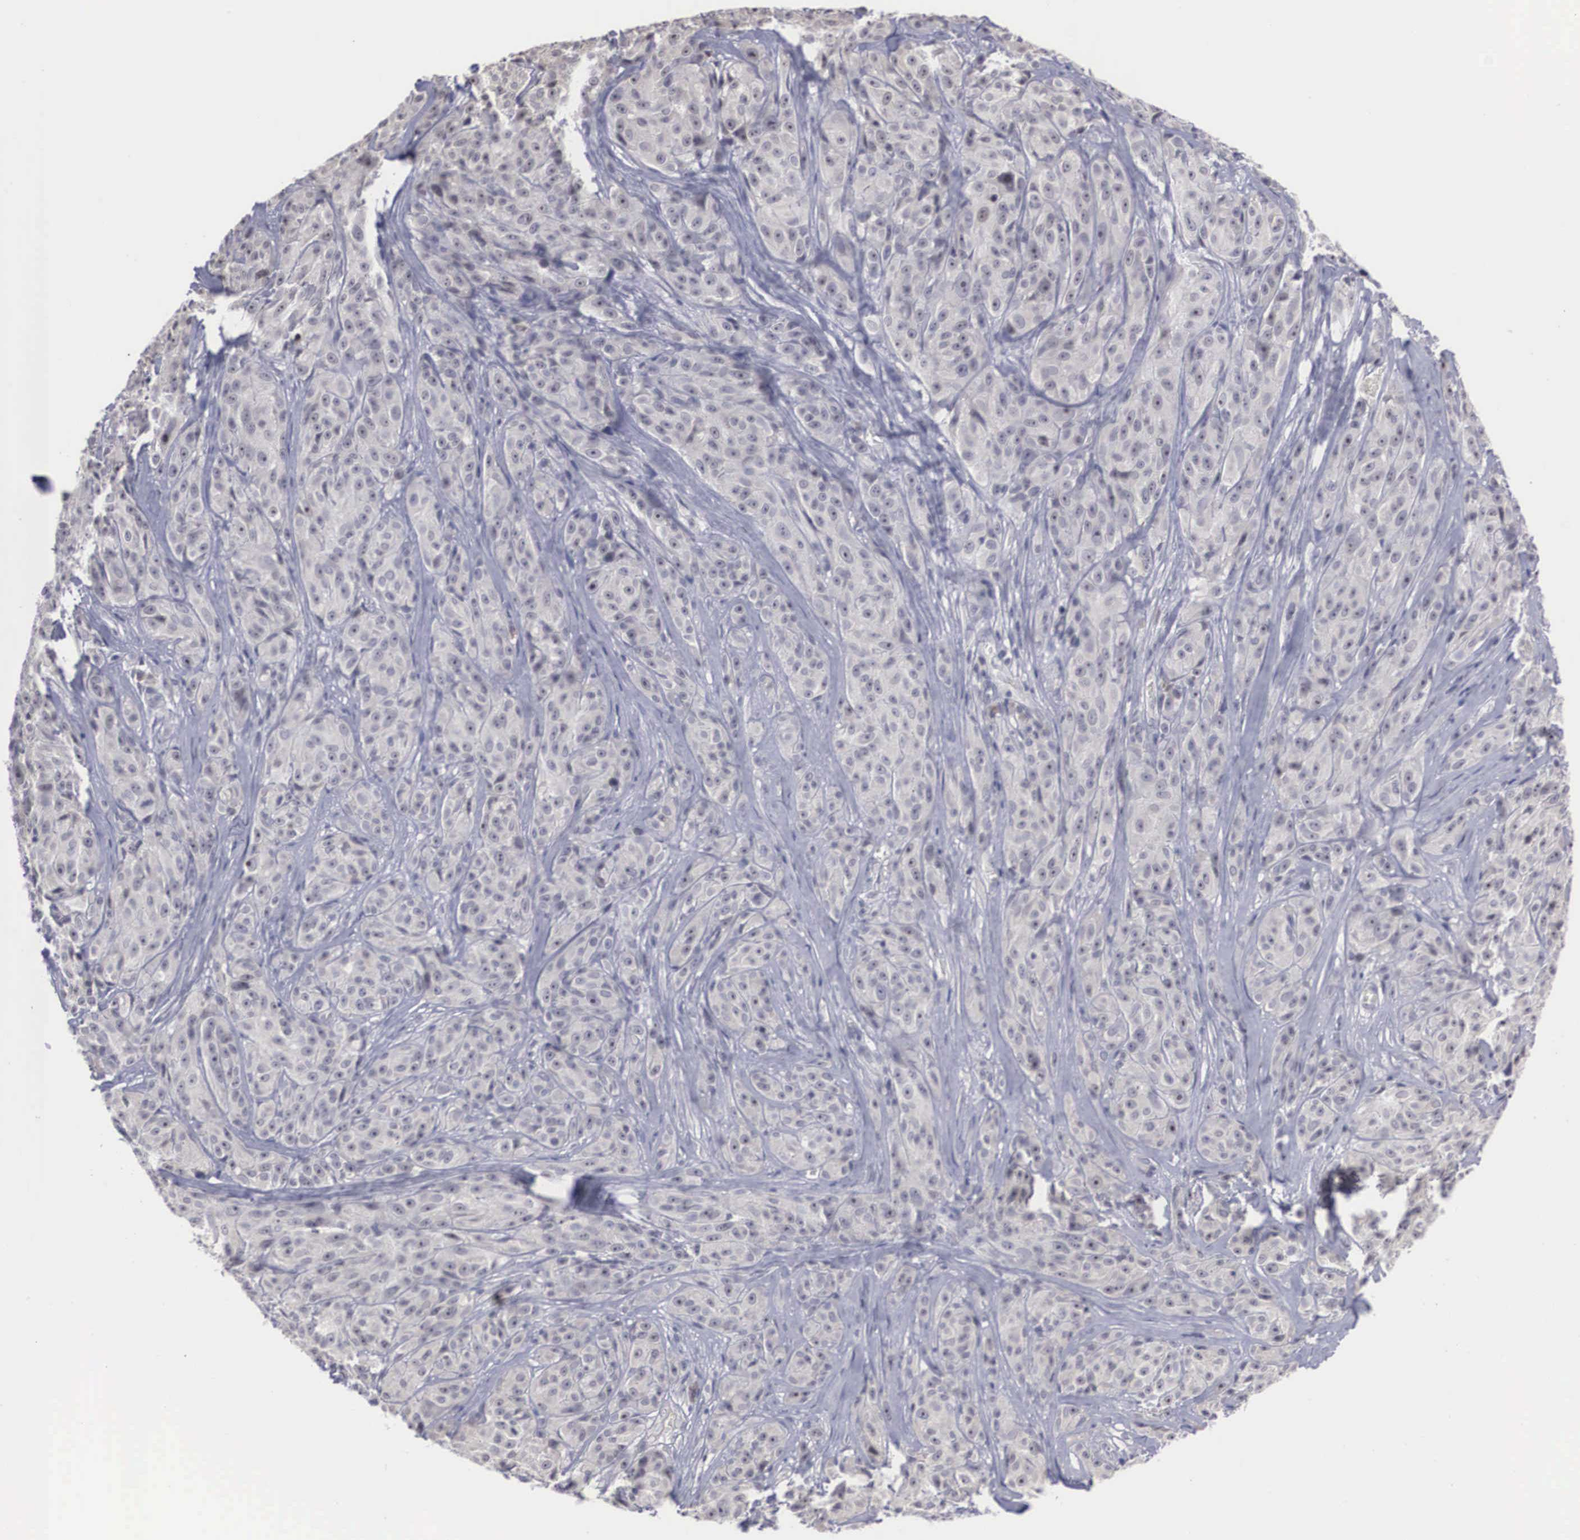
{"staining": {"intensity": "negative", "quantity": "none", "location": "none"}, "tissue": "melanoma", "cell_type": "Tumor cells", "image_type": "cancer", "snomed": [{"axis": "morphology", "description": "Malignant melanoma, NOS"}, {"axis": "topography", "description": "Skin"}], "caption": "The micrograph exhibits no staining of tumor cells in melanoma.", "gene": "WDR89", "patient": {"sex": "male", "age": 56}}